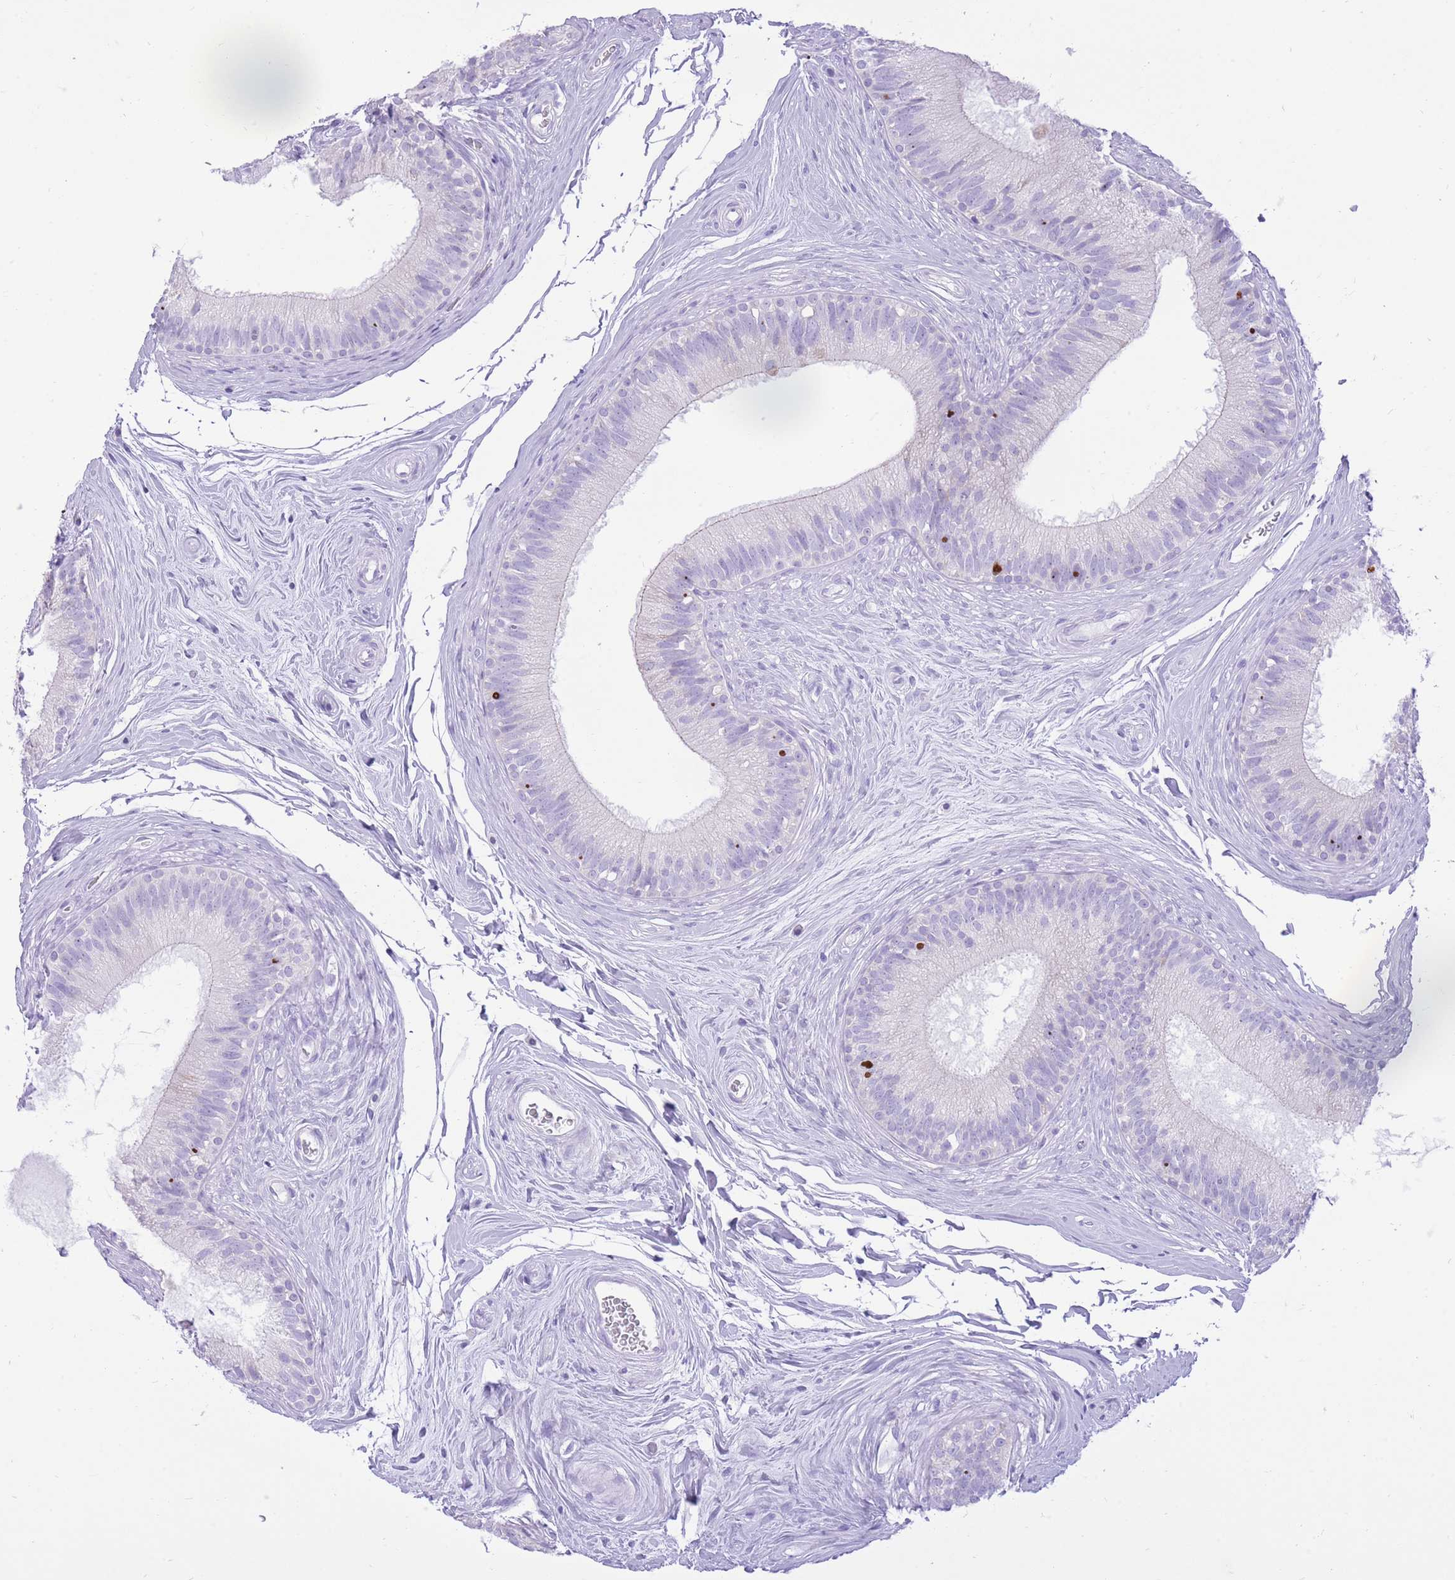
{"staining": {"intensity": "negative", "quantity": "none", "location": "none"}, "tissue": "epididymis", "cell_type": "Glandular cells", "image_type": "normal", "snomed": [{"axis": "morphology", "description": "Normal tissue, NOS"}, {"axis": "topography", "description": "Epididymis"}], "caption": "IHC micrograph of benign epididymis stained for a protein (brown), which reveals no expression in glandular cells.", "gene": "SLC4A4", "patient": {"sex": "male", "age": 33}}